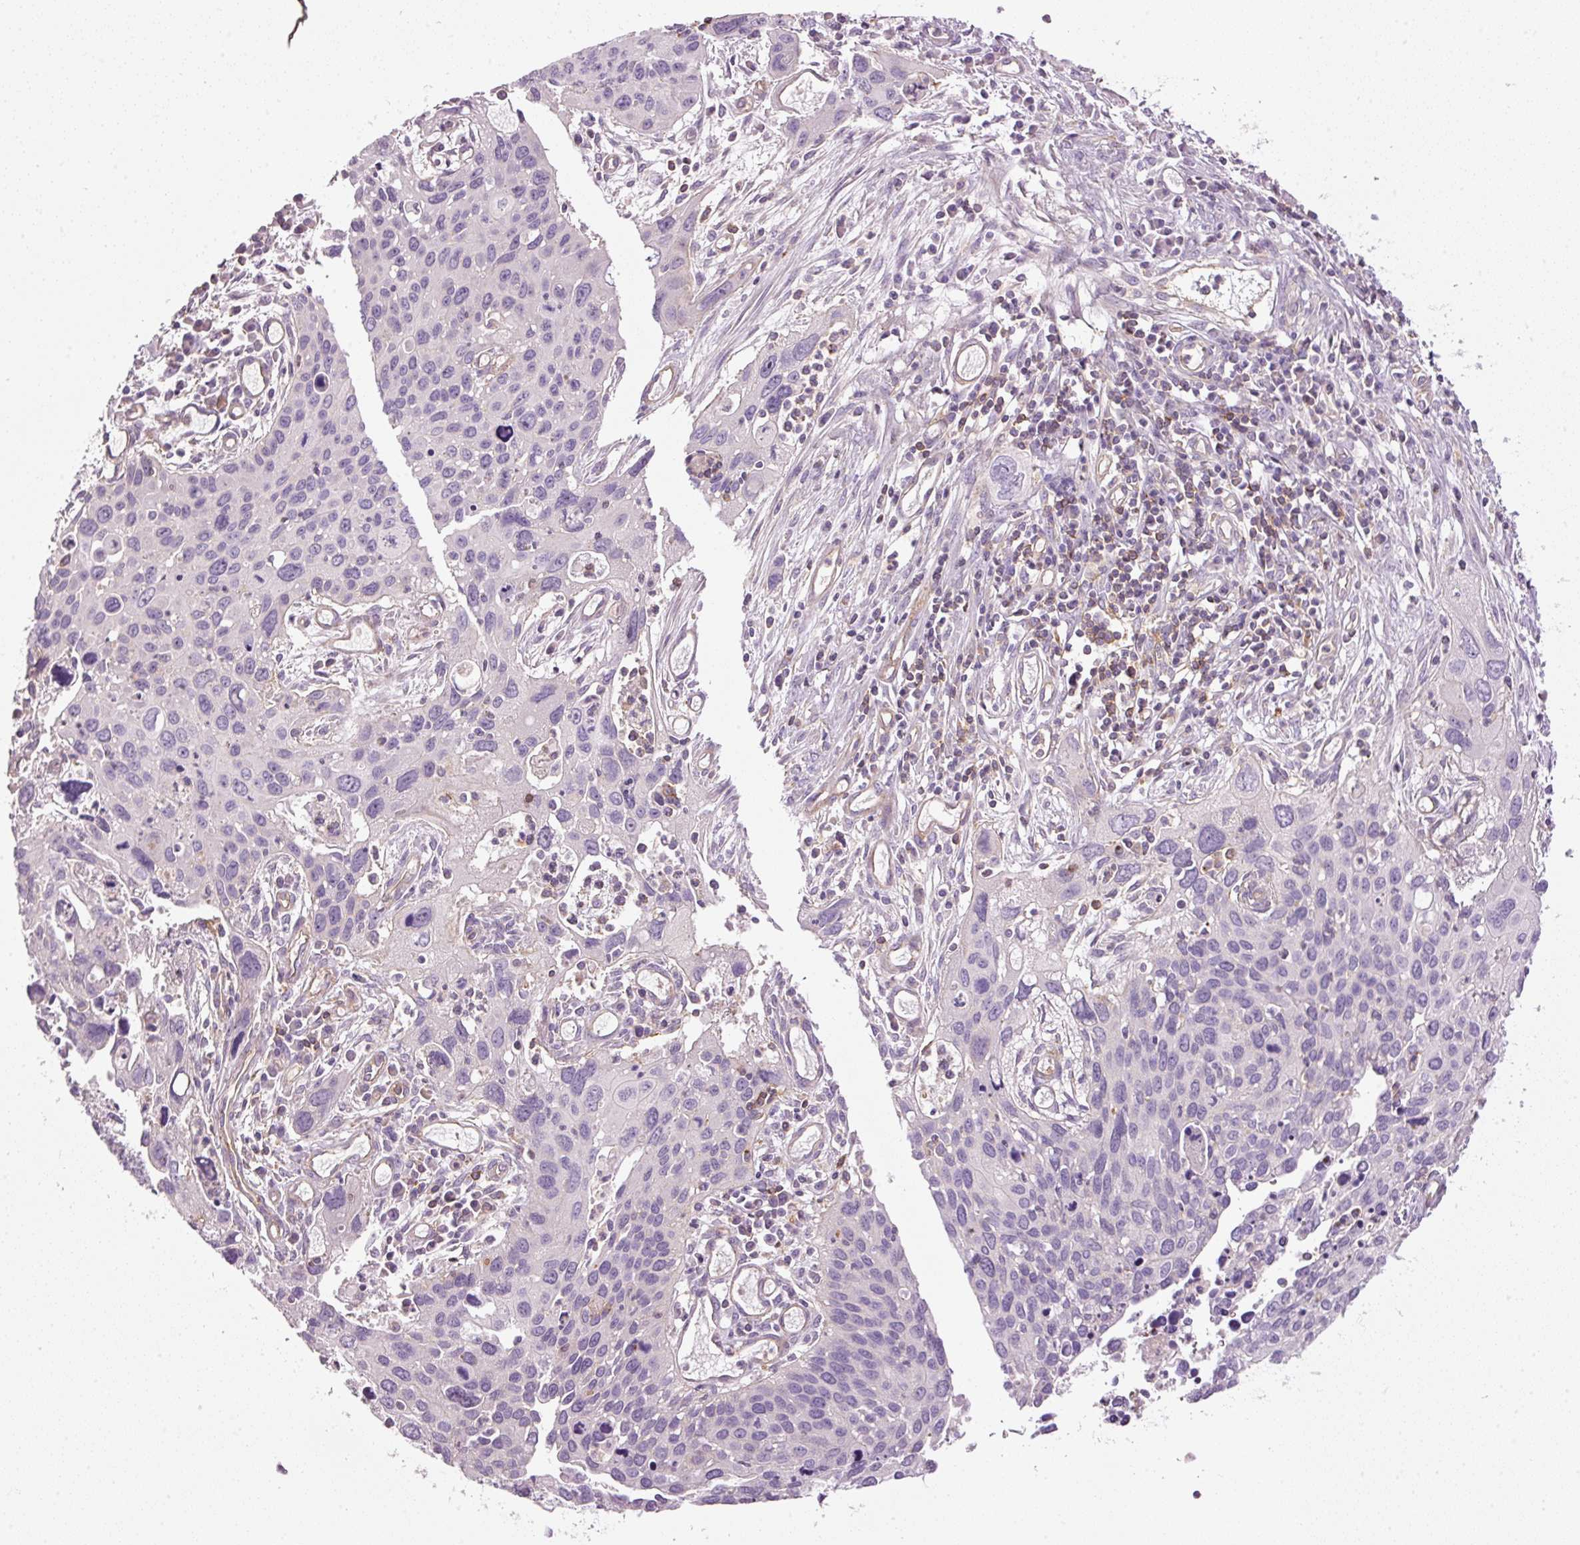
{"staining": {"intensity": "negative", "quantity": "none", "location": "none"}, "tissue": "cervical cancer", "cell_type": "Tumor cells", "image_type": "cancer", "snomed": [{"axis": "morphology", "description": "Squamous cell carcinoma, NOS"}, {"axis": "topography", "description": "Cervix"}], "caption": "High power microscopy histopathology image of an immunohistochemistry image of cervical cancer (squamous cell carcinoma), revealing no significant staining in tumor cells.", "gene": "SIPA1", "patient": {"sex": "female", "age": 55}}